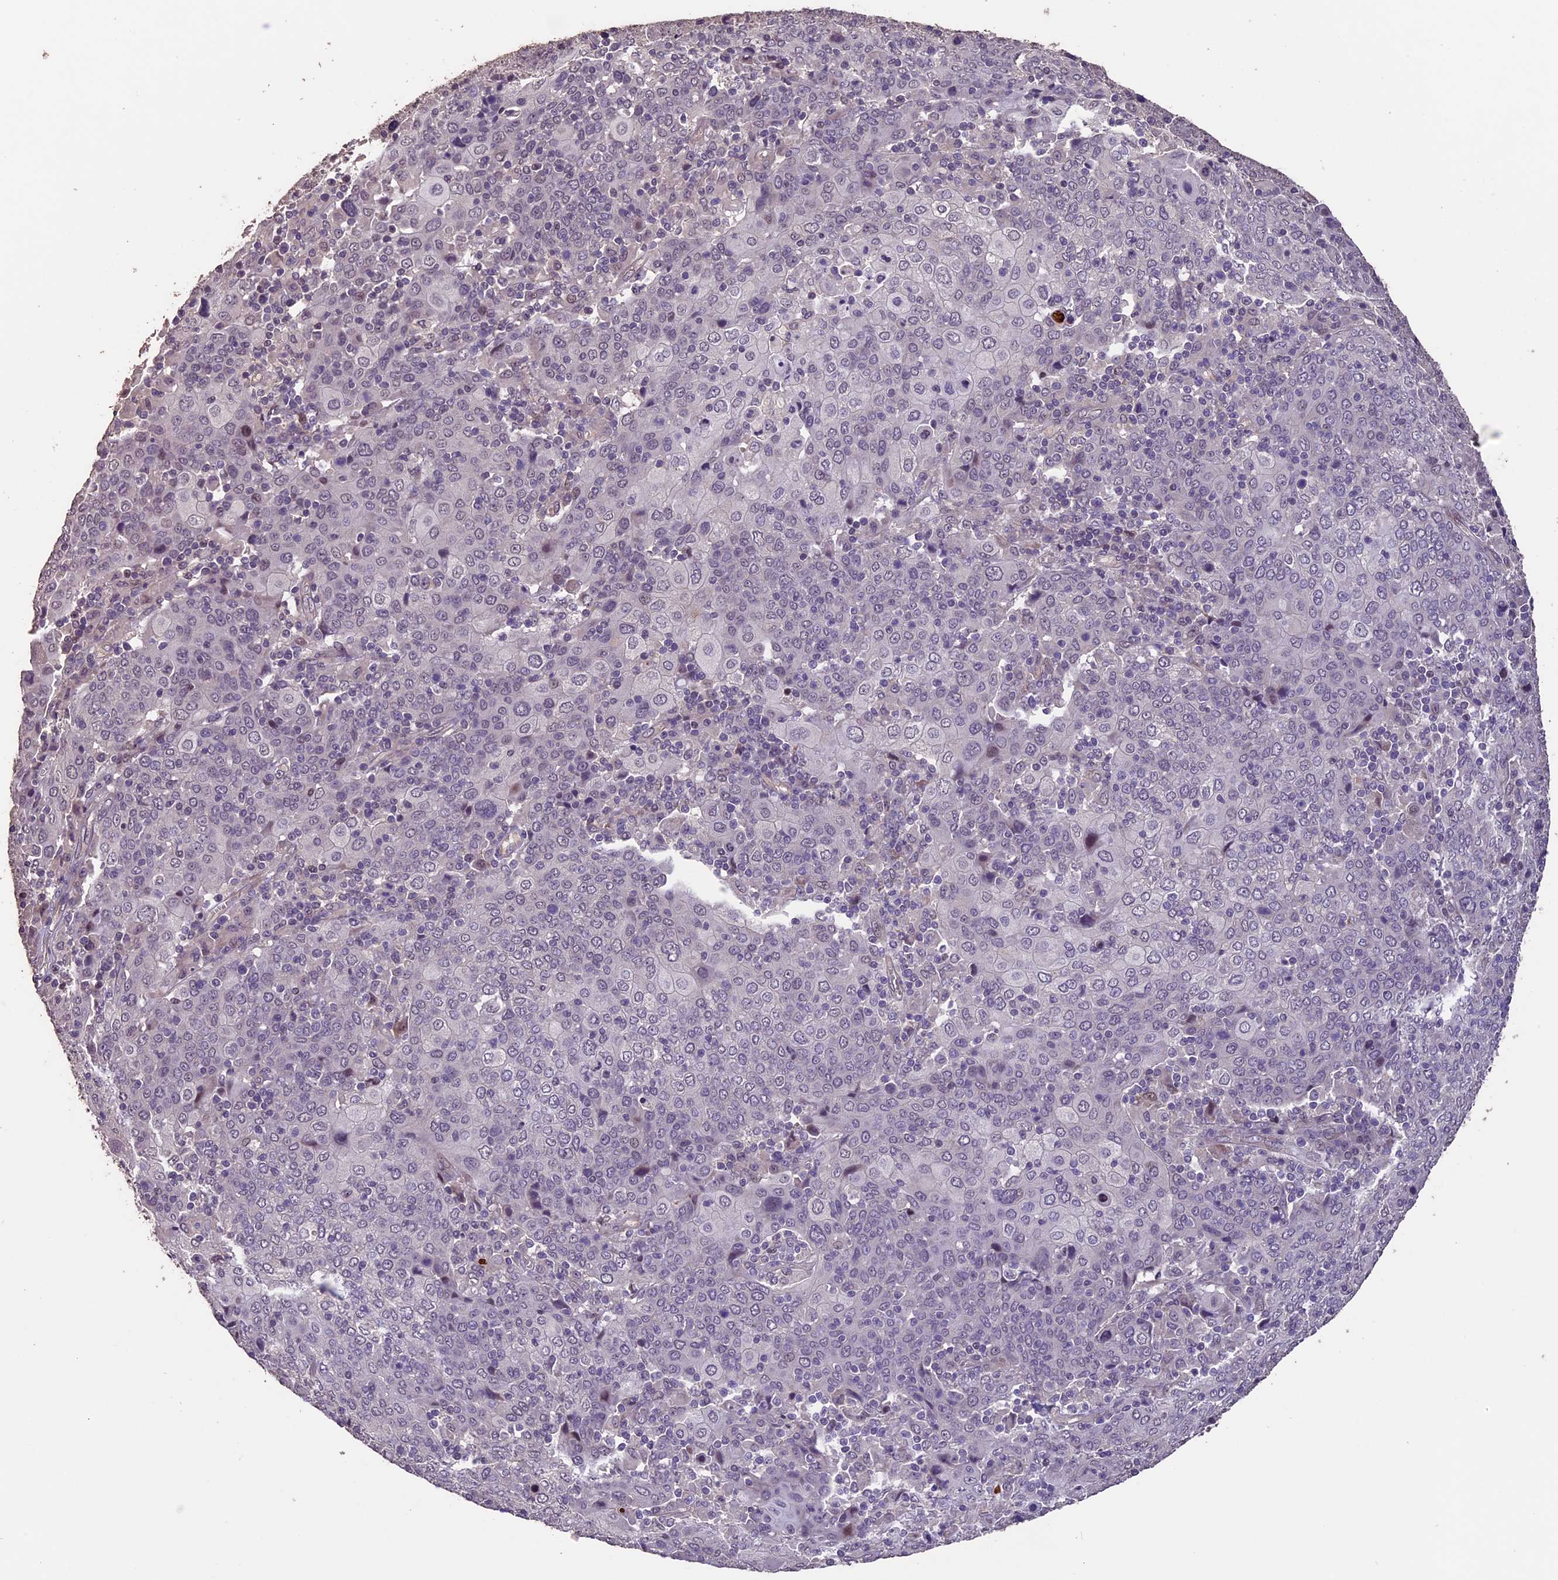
{"staining": {"intensity": "negative", "quantity": "none", "location": "none"}, "tissue": "cervical cancer", "cell_type": "Tumor cells", "image_type": "cancer", "snomed": [{"axis": "morphology", "description": "Squamous cell carcinoma, NOS"}, {"axis": "topography", "description": "Cervix"}], "caption": "A histopathology image of cervical cancer (squamous cell carcinoma) stained for a protein exhibits no brown staining in tumor cells.", "gene": "GNB5", "patient": {"sex": "female", "age": 67}}